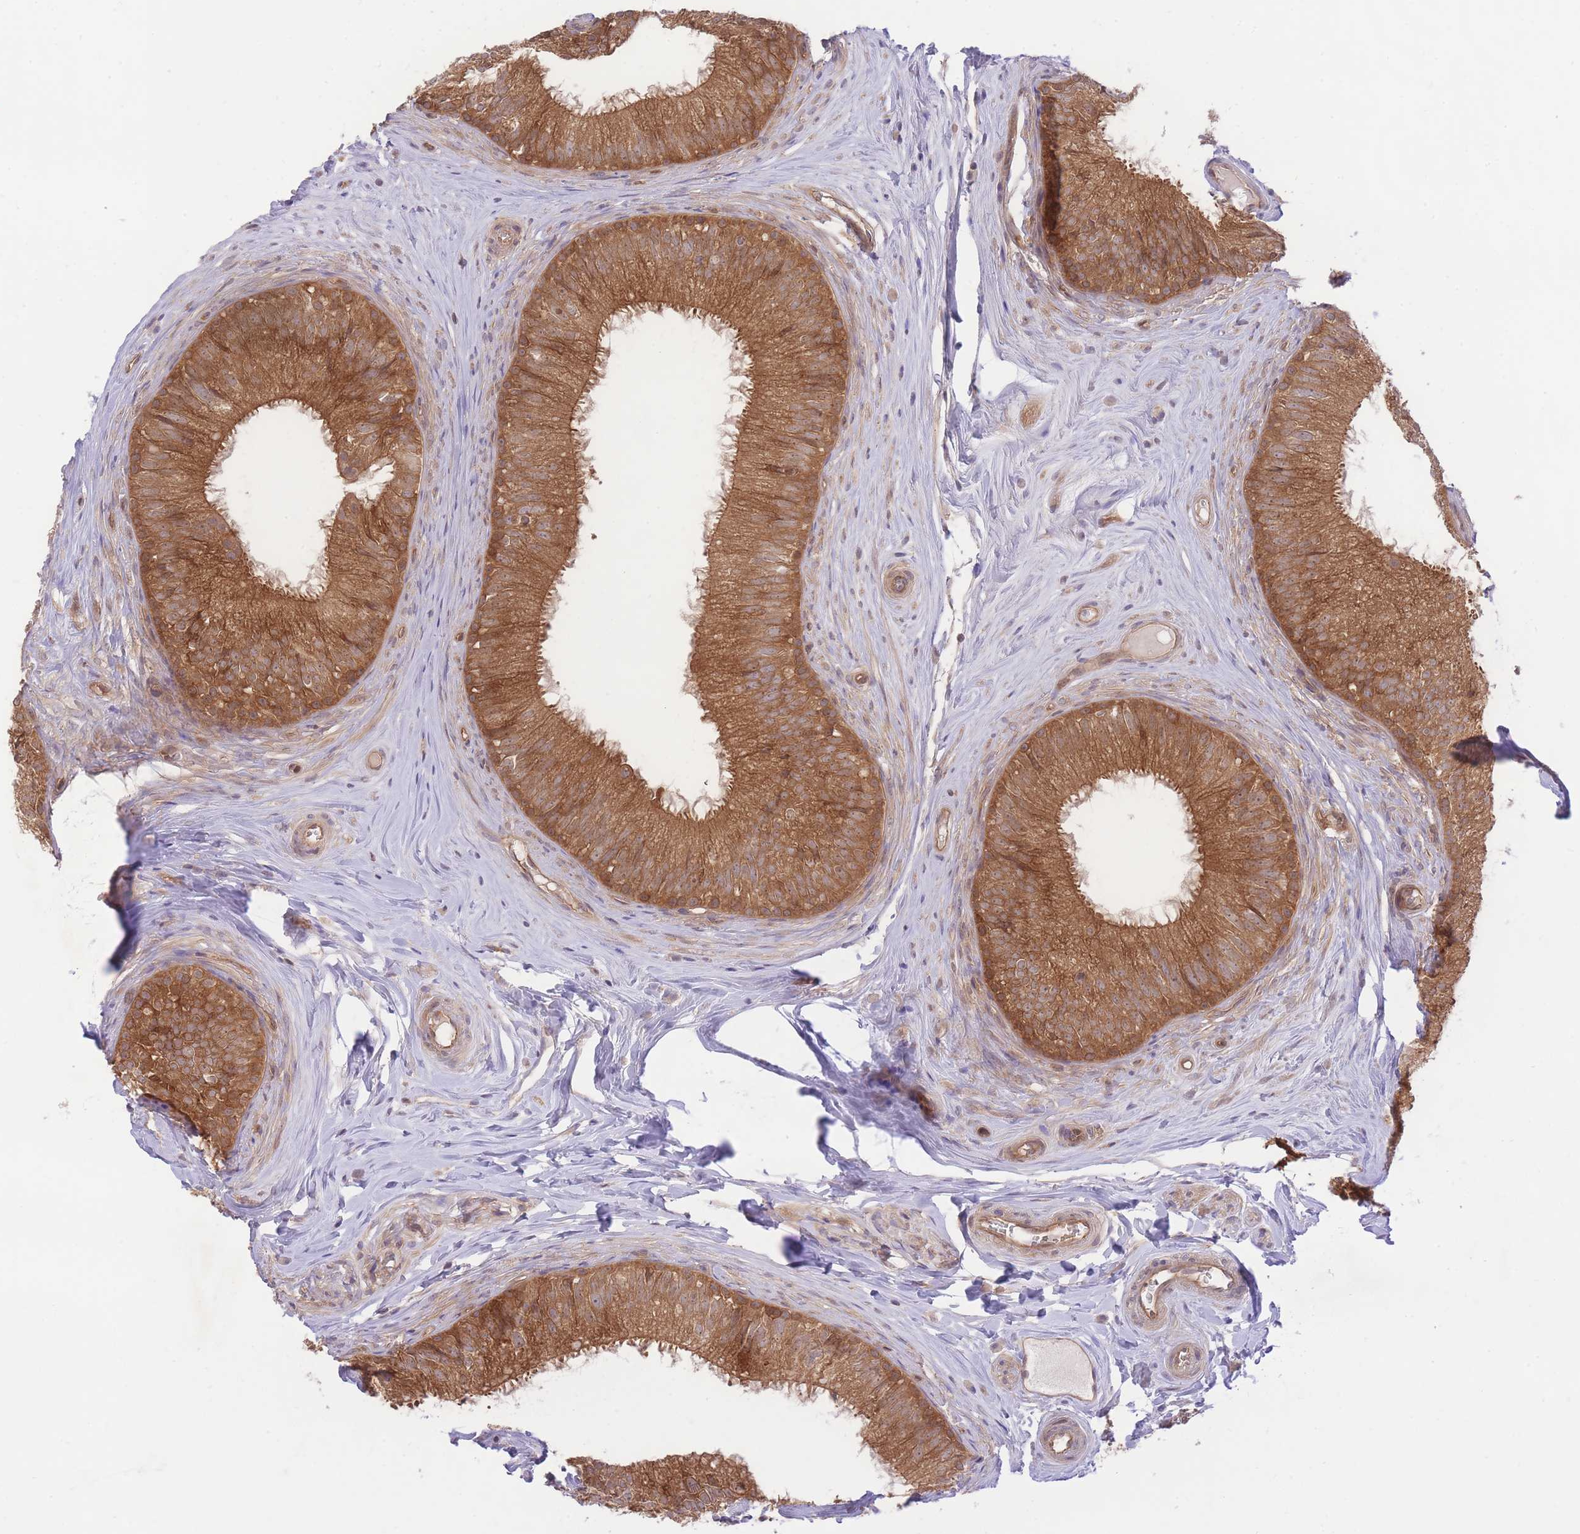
{"staining": {"intensity": "strong", "quantity": ">75%", "location": "cytoplasmic/membranous"}, "tissue": "epididymis", "cell_type": "Glandular cells", "image_type": "normal", "snomed": [{"axis": "morphology", "description": "Normal tissue, NOS"}, {"axis": "topography", "description": "Epididymis"}], "caption": "Approximately >75% of glandular cells in normal epididymis exhibit strong cytoplasmic/membranous protein staining as visualized by brown immunohistochemical staining.", "gene": "PREP", "patient": {"sex": "male", "age": 34}}